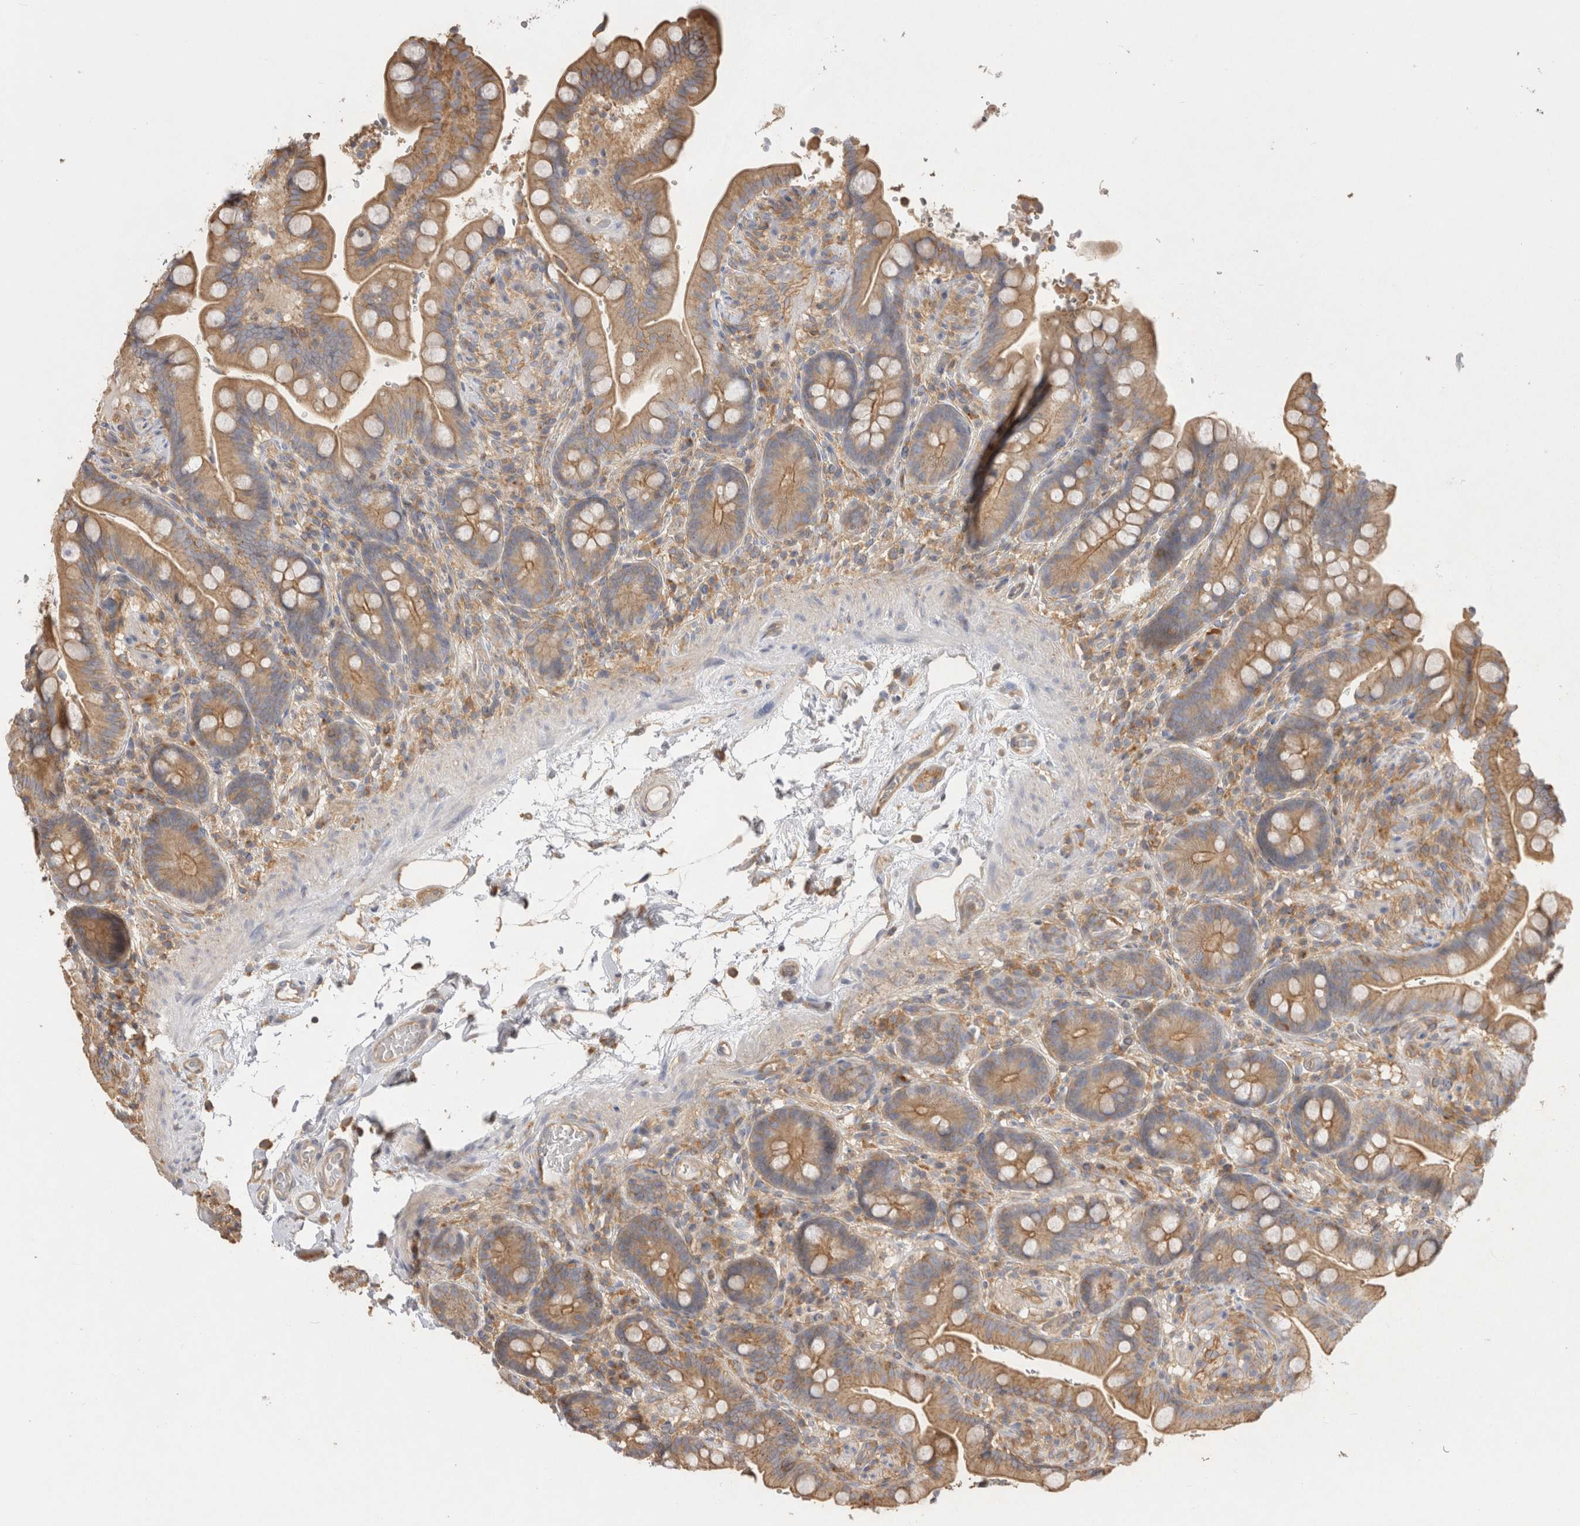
{"staining": {"intensity": "moderate", "quantity": ">75%", "location": "cytoplasmic/membranous"}, "tissue": "colon", "cell_type": "Endothelial cells", "image_type": "normal", "snomed": [{"axis": "morphology", "description": "Normal tissue, NOS"}, {"axis": "topography", "description": "Smooth muscle"}, {"axis": "topography", "description": "Colon"}], "caption": "Immunohistochemical staining of unremarkable human colon demonstrates >75% levels of moderate cytoplasmic/membranous protein staining in about >75% of endothelial cells.", "gene": "CHMP6", "patient": {"sex": "male", "age": 73}}